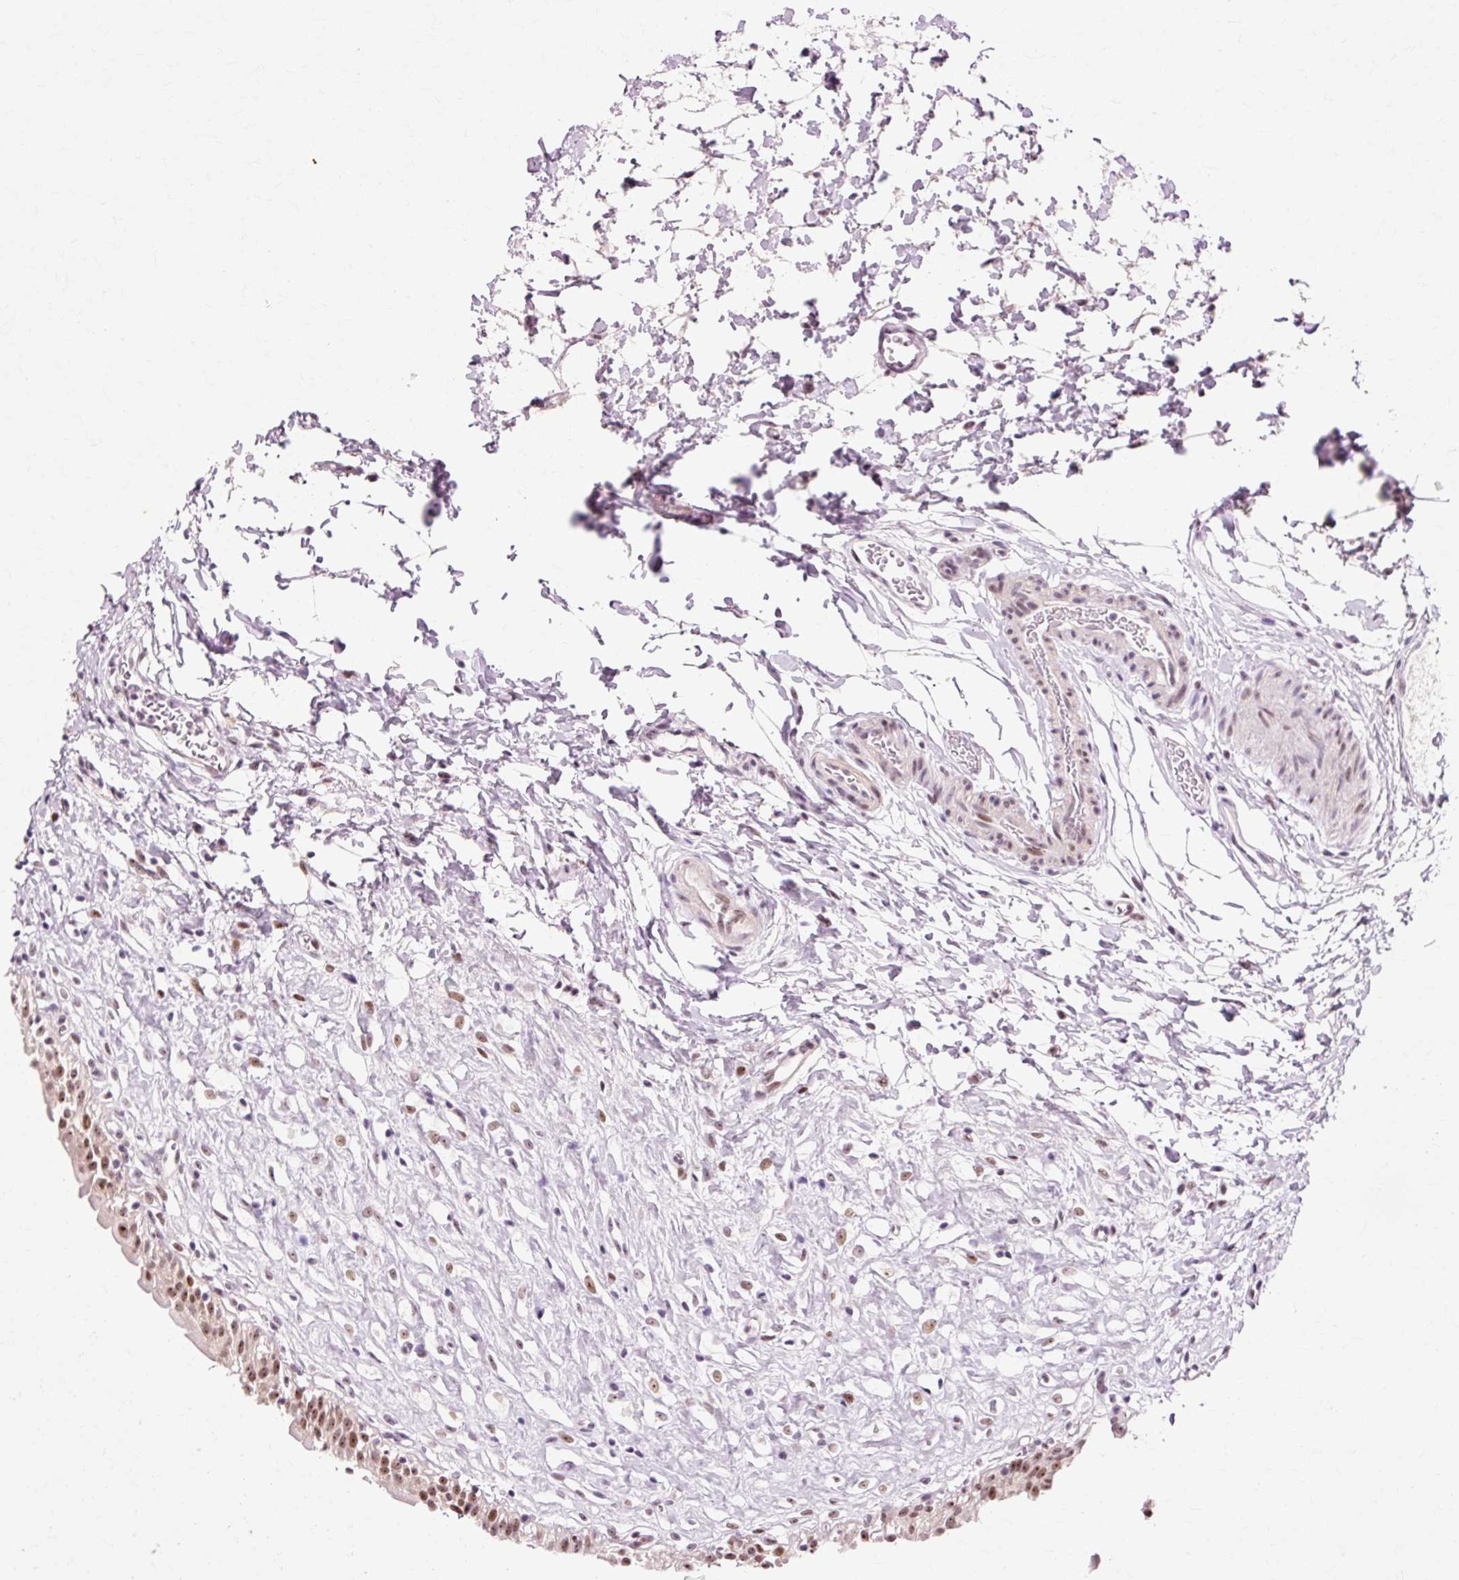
{"staining": {"intensity": "moderate", "quantity": ">75%", "location": "nuclear"}, "tissue": "urinary bladder", "cell_type": "Urothelial cells", "image_type": "normal", "snomed": [{"axis": "morphology", "description": "Normal tissue, NOS"}, {"axis": "topography", "description": "Urinary bladder"}], "caption": "Urinary bladder stained with DAB immunohistochemistry demonstrates medium levels of moderate nuclear expression in about >75% of urothelial cells.", "gene": "MACROD2", "patient": {"sex": "male", "age": 51}}